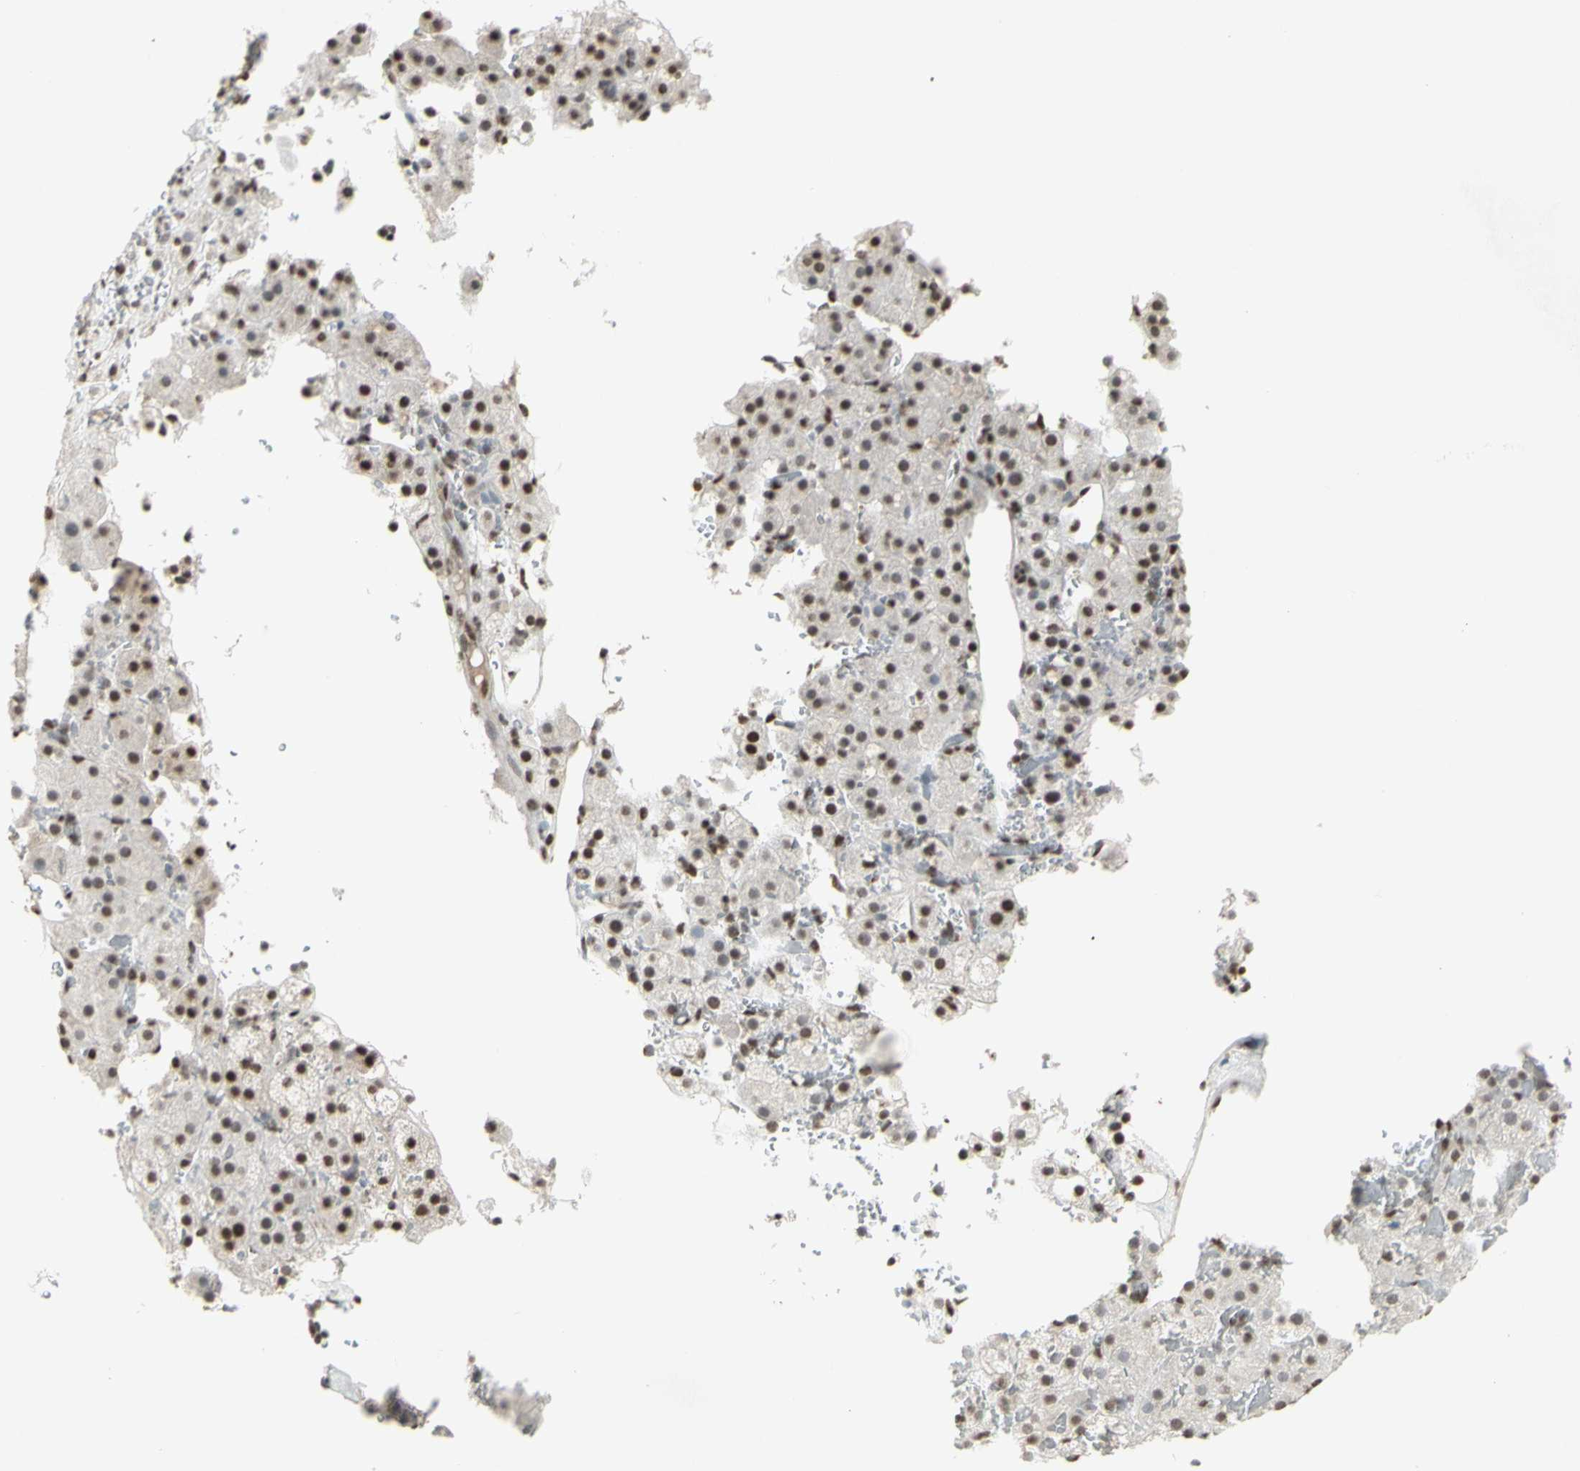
{"staining": {"intensity": "strong", "quantity": ">75%", "location": "nuclear"}, "tissue": "adrenal gland", "cell_type": "Glandular cells", "image_type": "normal", "snomed": [{"axis": "morphology", "description": "Normal tissue, NOS"}, {"axis": "topography", "description": "Adrenal gland"}], "caption": "Protein expression analysis of benign adrenal gland shows strong nuclear staining in approximately >75% of glandular cells. The protein of interest is stained brown, and the nuclei are stained in blue (DAB (3,3'-diaminobenzidine) IHC with brightfield microscopy, high magnification).", "gene": "TRIM28", "patient": {"sex": "female", "age": 59}}